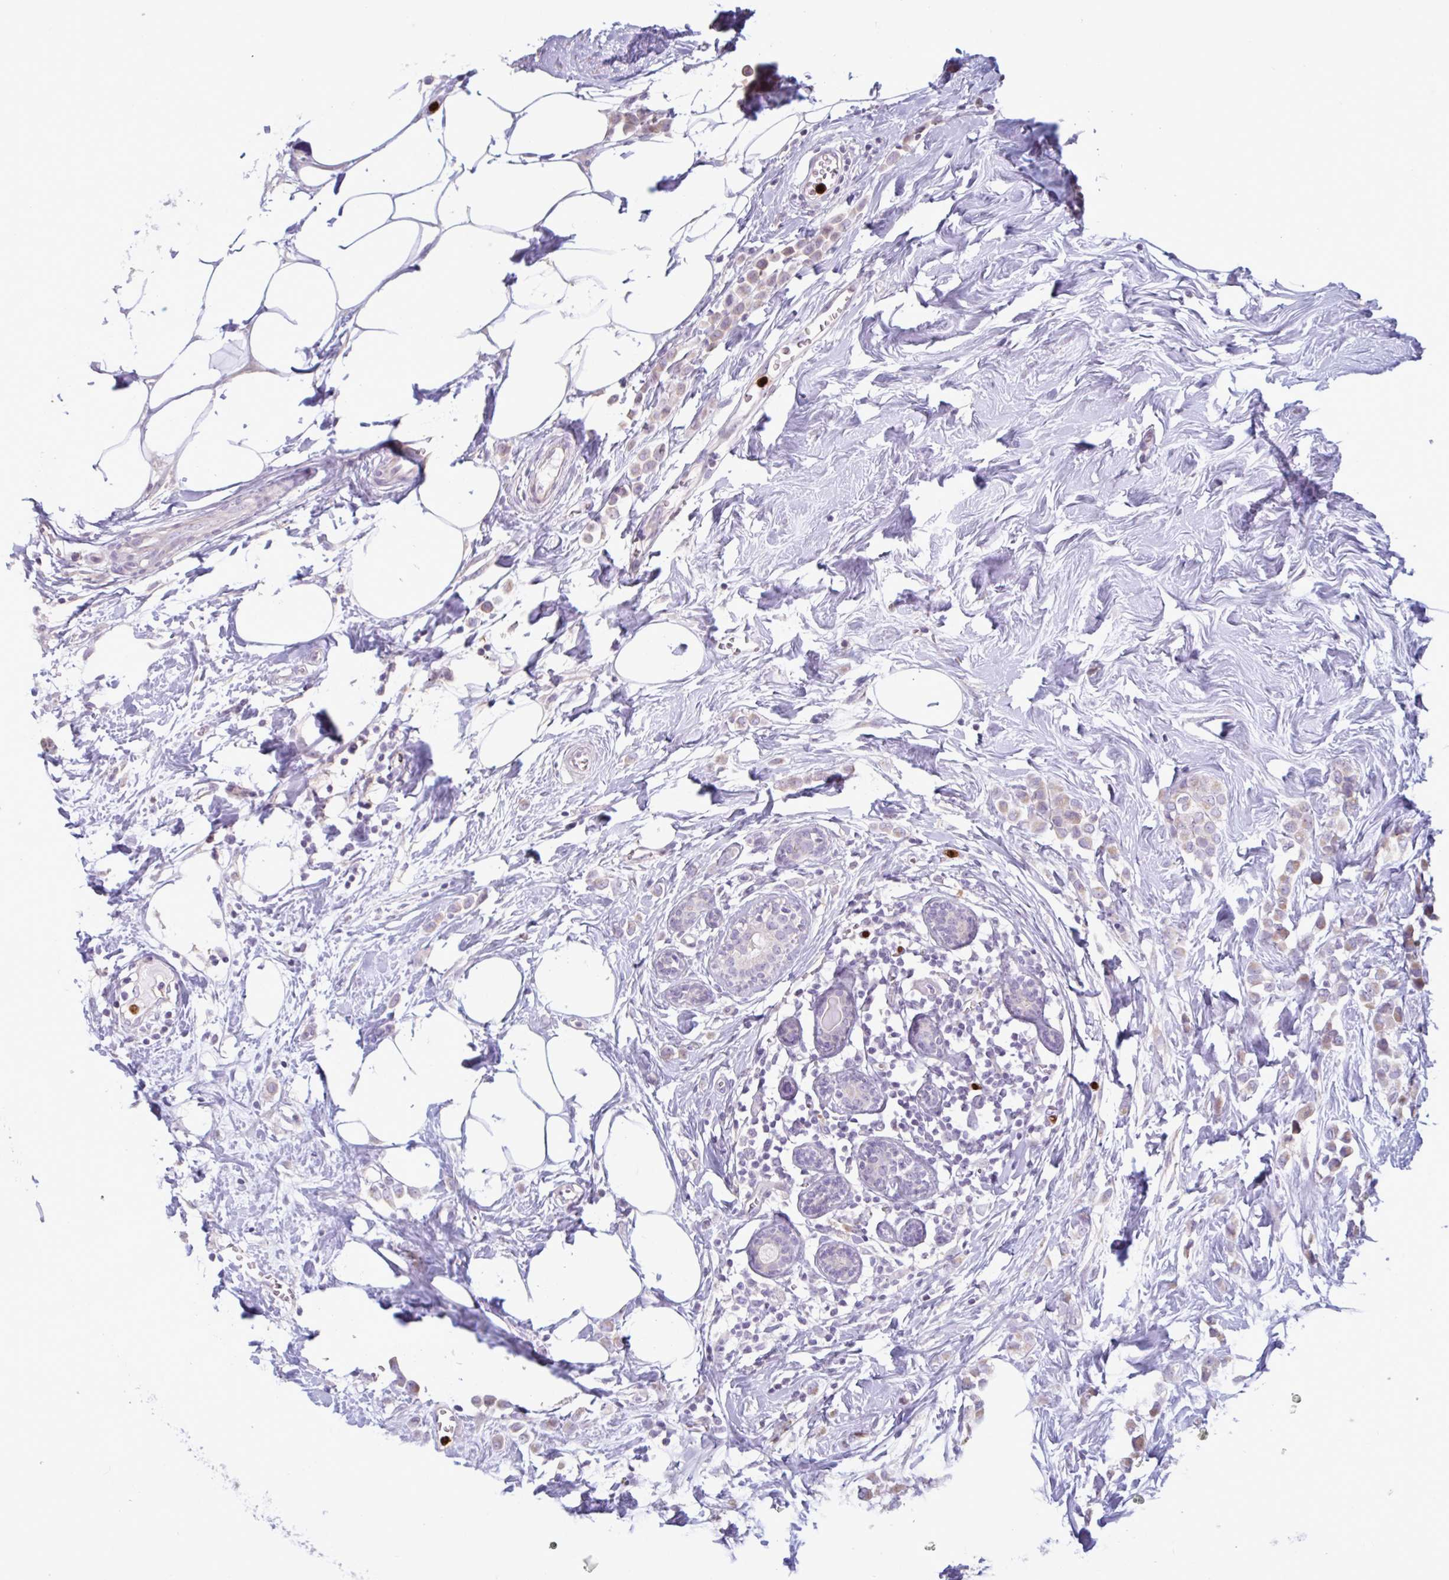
{"staining": {"intensity": "negative", "quantity": "none", "location": "none"}, "tissue": "breast cancer", "cell_type": "Tumor cells", "image_type": "cancer", "snomed": [{"axis": "morphology", "description": "Duct carcinoma"}, {"axis": "topography", "description": "Breast"}], "caption": "Immunohistochemistry image of neoplastic tissue: human breast cancer stained with DAB demonstrates no significant protein expression in tumor cells.", "gene": "CEP120", "patient": {"sex": "female", "age": 80}}